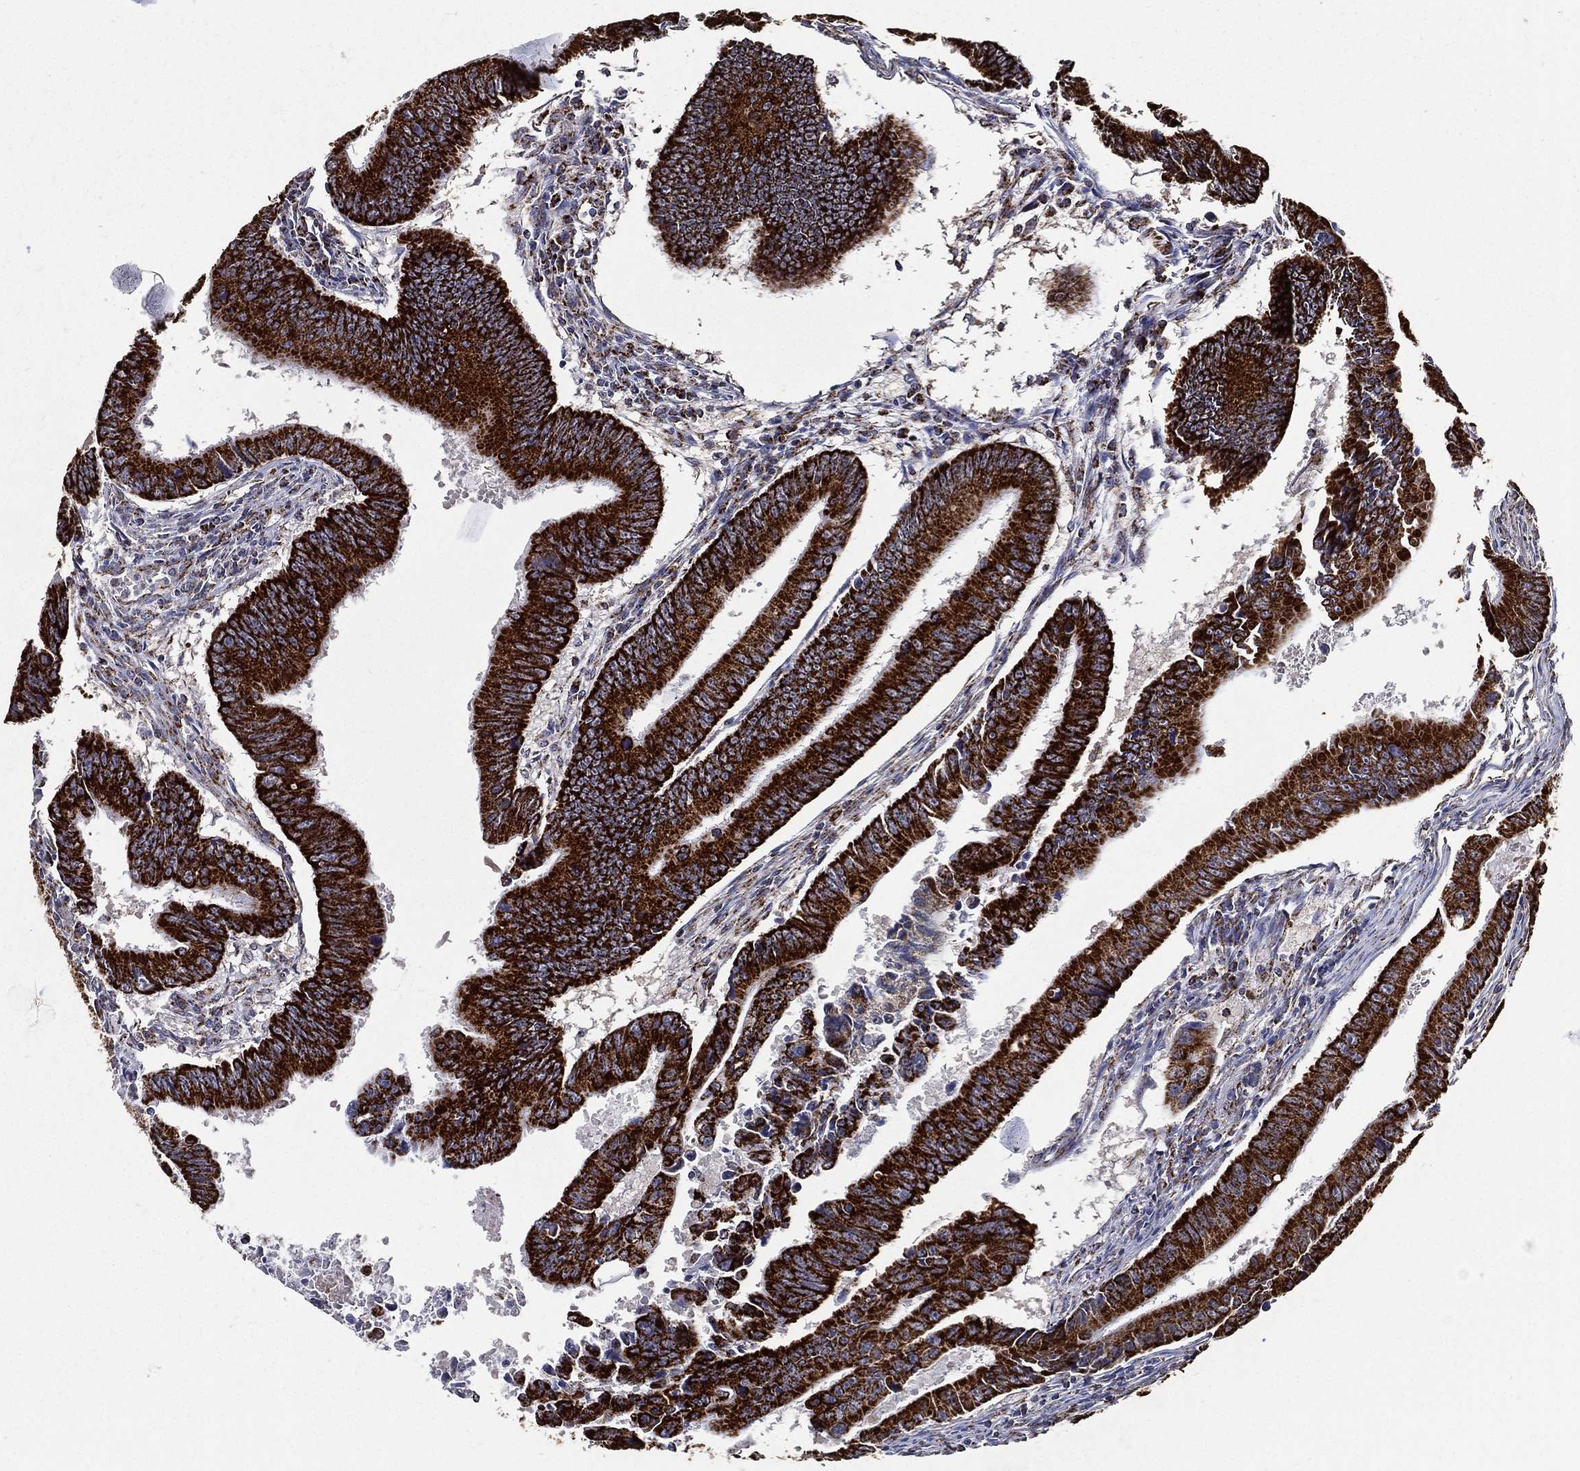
{"staining": {"intensity": "strong", "quantity": ">75%", "location": "cytoplasmic/membranous"}, "tissue": "colorectal cancer", "cell_type": "Tumor cells", "image_type": "cancer", "snomed": [{"axis": "morphology", "description": "Adenocarcinoma, NOS"}, {"axis": "topography", "description": "Colon"}], "caption": "An image of human colorectal cancer (adenocarcinoma) stained for a protein shows strong cytoplasmic/membranous brown staining in tumor cells. (DAB = brown stain, brightfield microscopy at high magnification).", "gene": "NDUFAB1", "patient": {"sex": "female", "age": 87}}